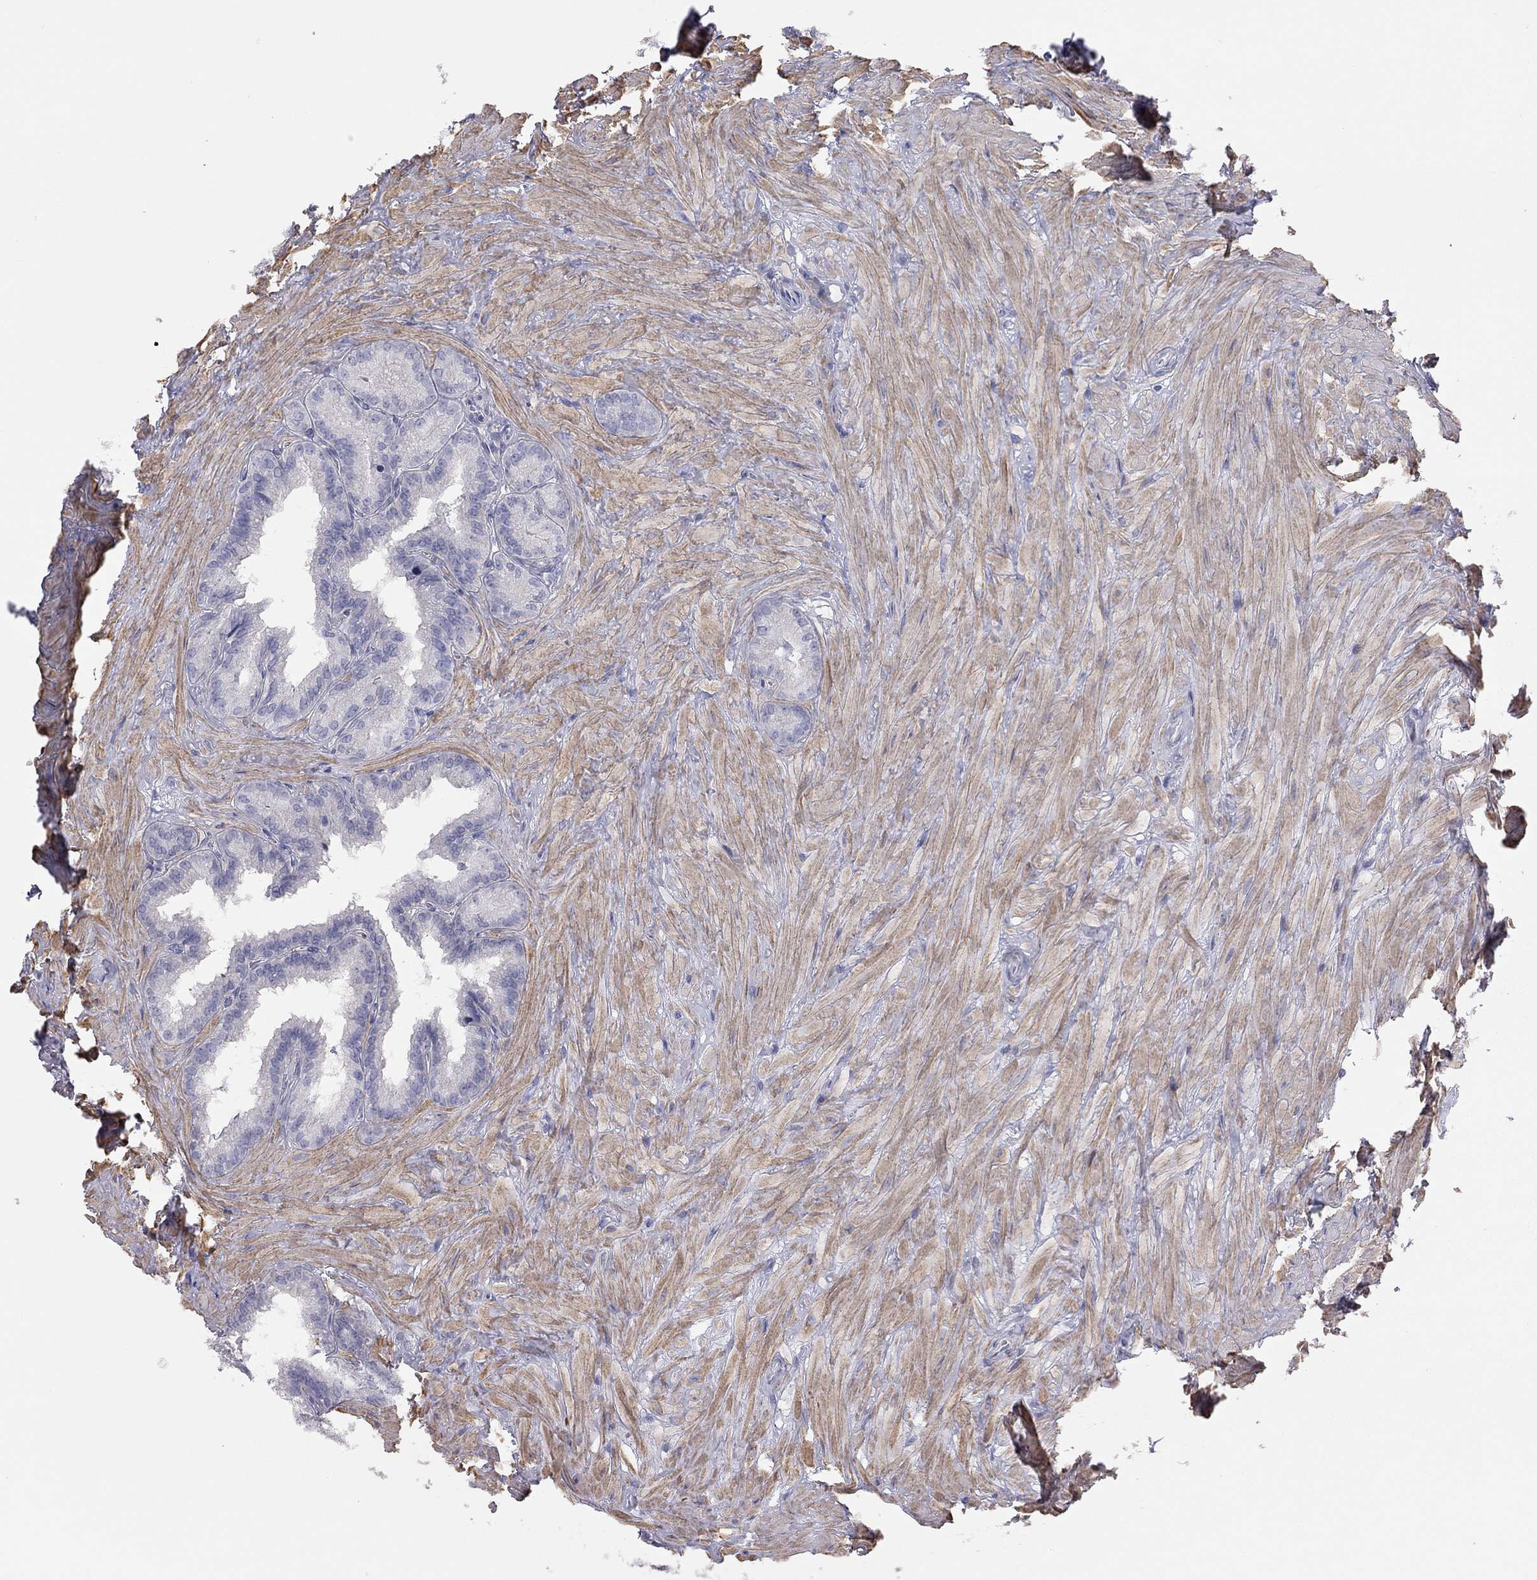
{"staining": {"intensity": "negative", "quantity": "none", "location": "none"}, "tissue": "seminal vesicle", "cell_type": "Glandular cells", "image_type": "normal", "snomed": [{"axis": "morphology", "description": "Normal tissue, NOS"}, {"axis": "topography", "description": "Seminal veicle"}], "caption": "A high-resolution photomicrograph shows immunohistochemistry staining of unremarkable seminal vesicle, which reveals no significant expression in glandular cells.", "gene": "ADCYAP1", "patient": {"sex": "male", "age": 37}}